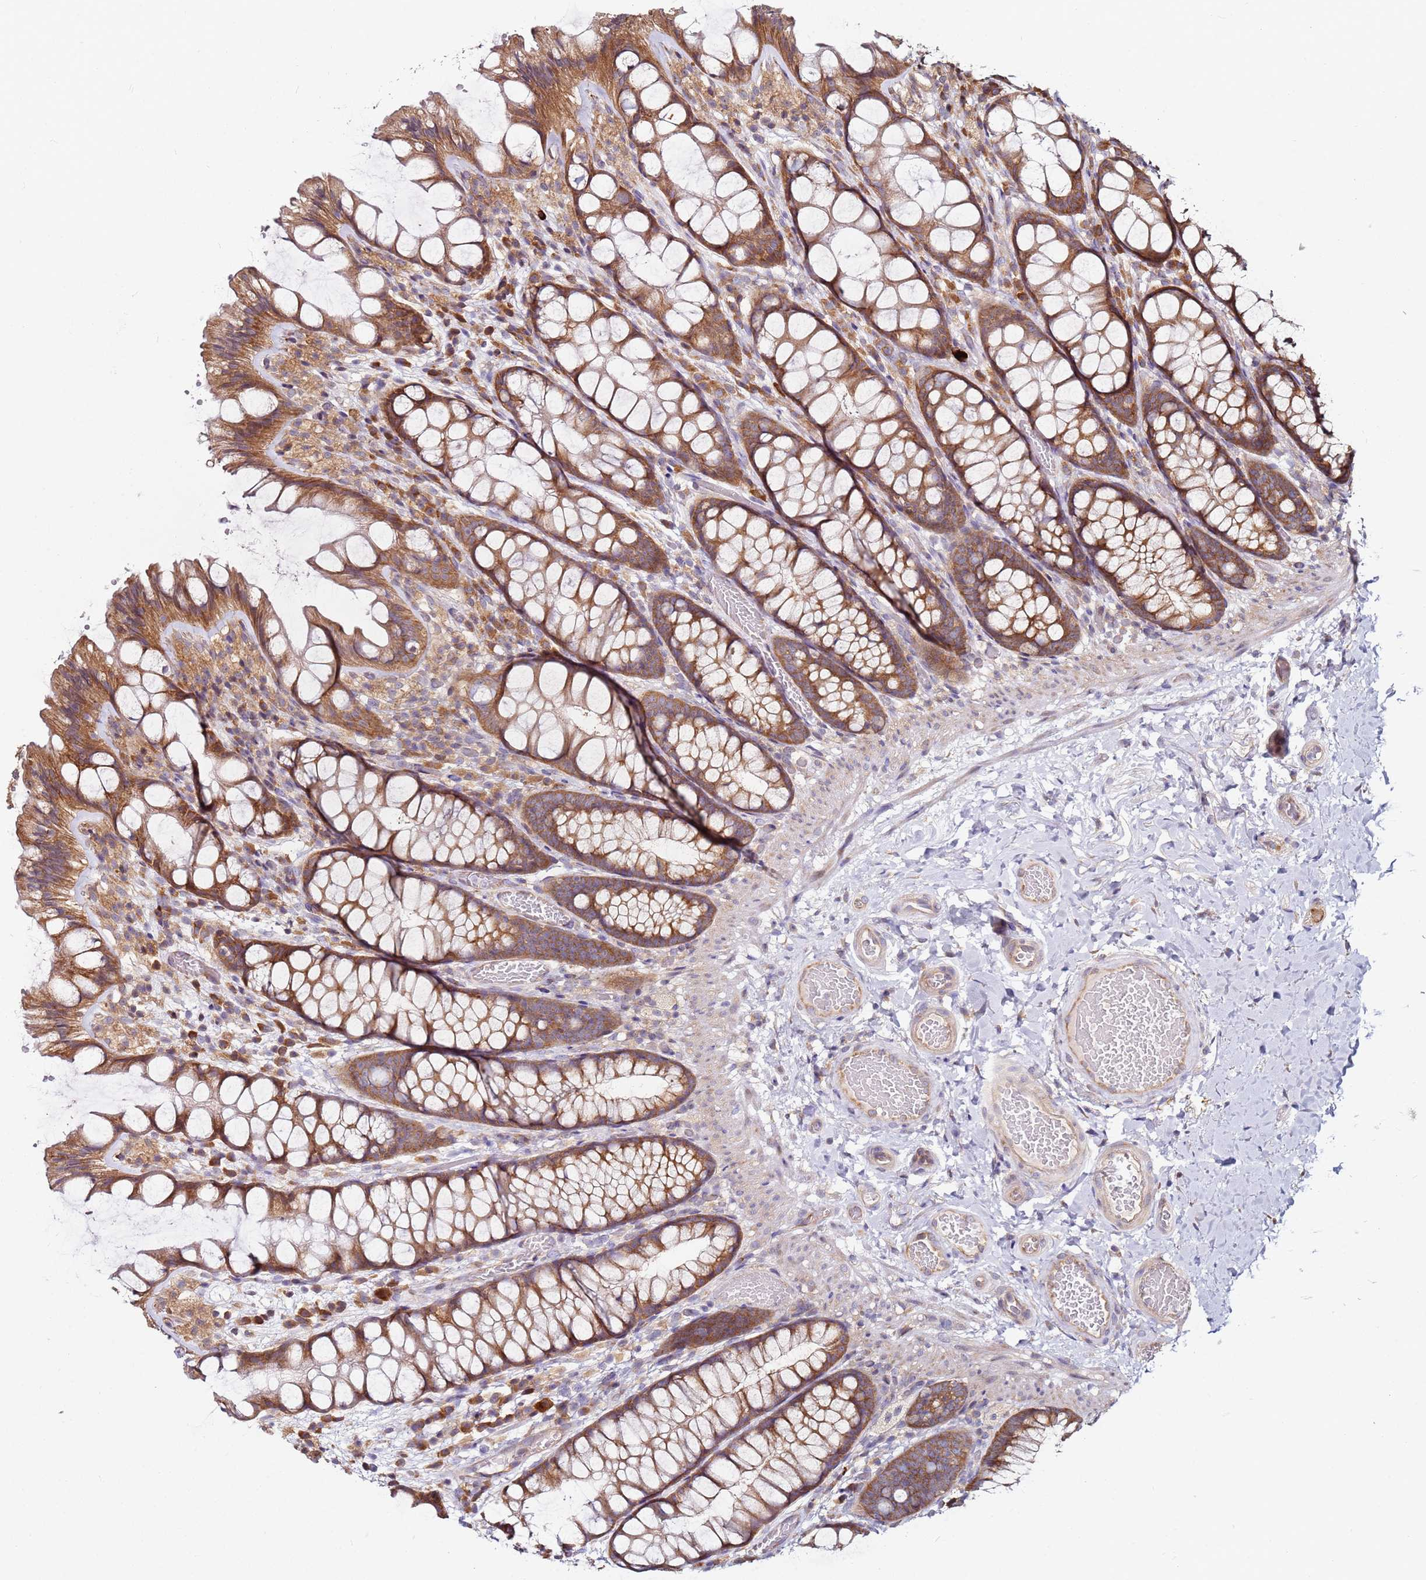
{"staining": {"intensity": "weak", "quantity": ">75%", "location": "cytoplasmic/membranous"}, "tissue": "colon", "cell_type": "Endothelial cells", "image_type": "normal", "snomed": [{"axis": "morphology", "description": "Normal tissue, NOS"}, {"axis": "topography", "description": "Colon"}], "caption": "This histopathology image exhibits immunohistochemistry staining of normal human colon, with low weak cytoplasmic/membranous staining in approximately >75% of endothelial cells.", "gene": "RPS3A", "patient": {"sex": "male", "age": 47}}